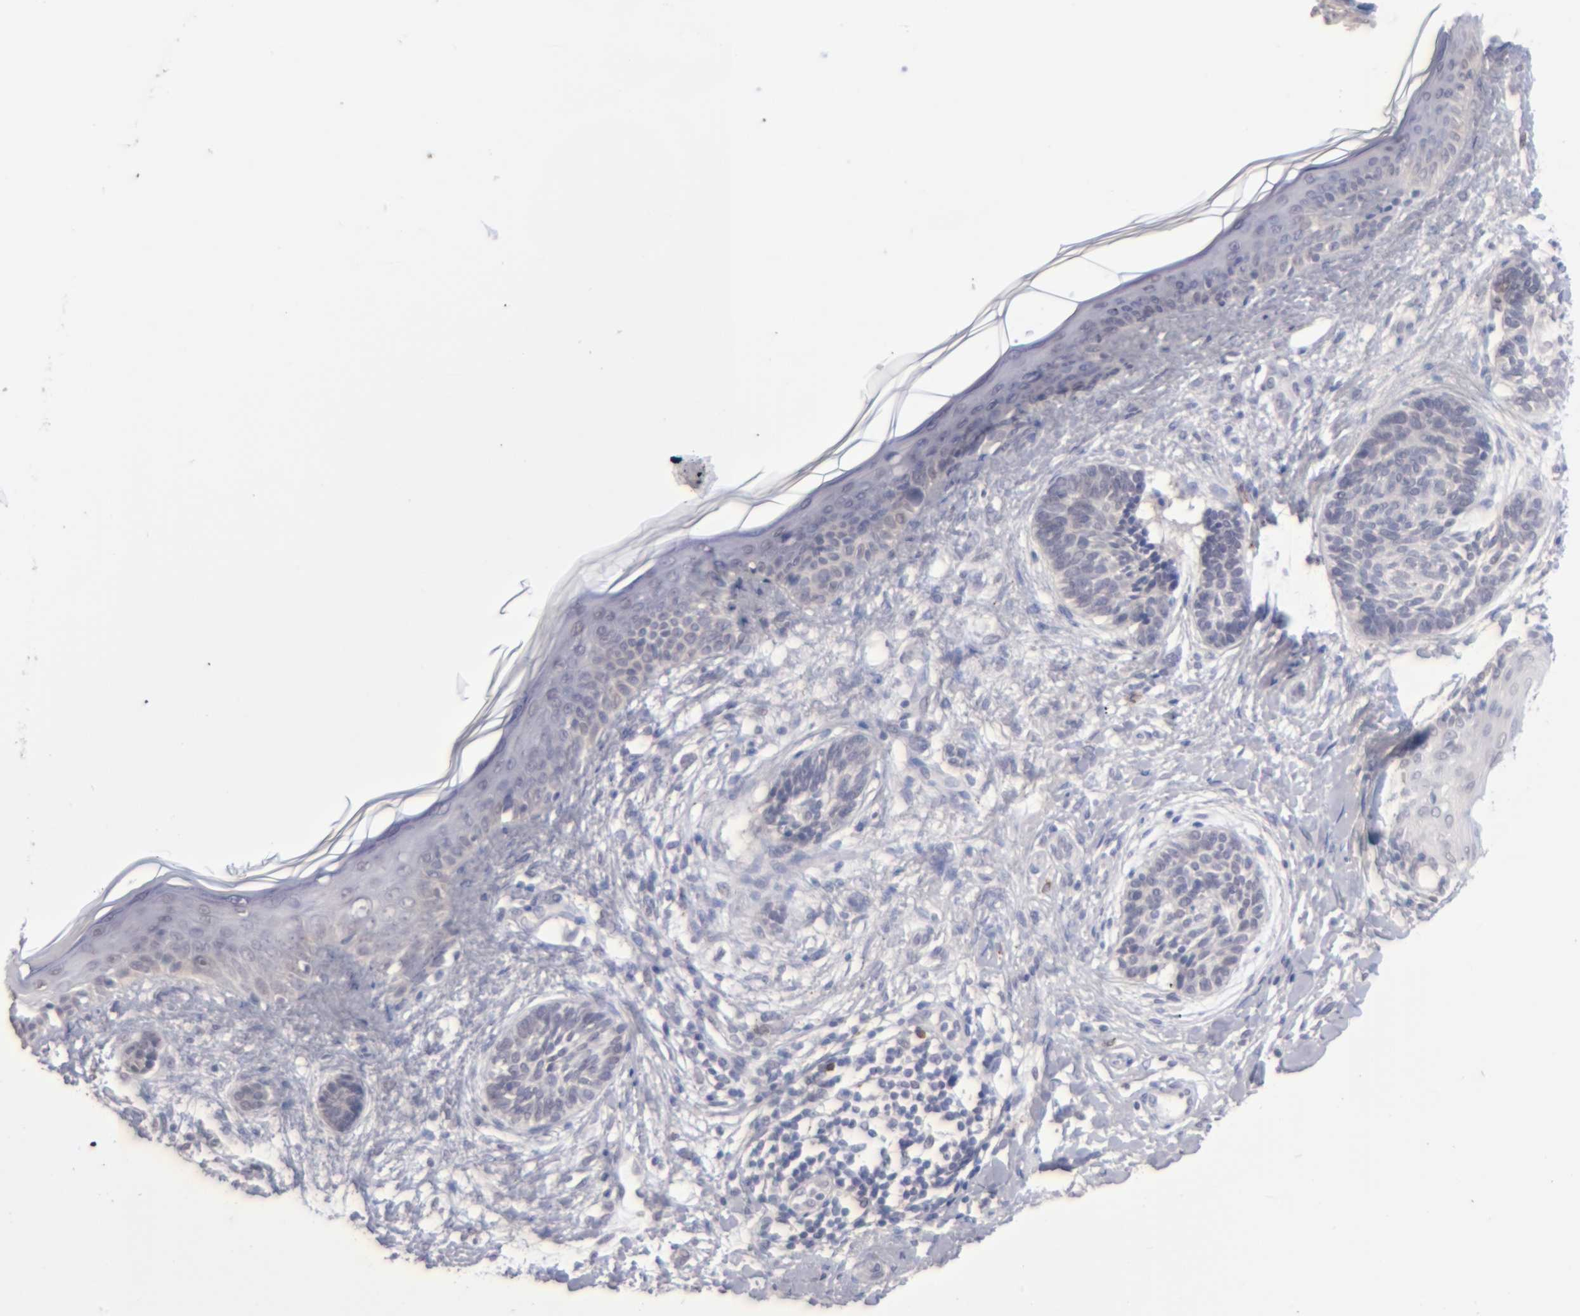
{"staining": {"intensity": "negative", "quantity": "none", "location": "none"}, "tissue": "skin cancer", "cell_type": "Tumor cells", "image_type": "cancer", "snomed": [{"axis": "morphology", "description": "Normal tissue, NOS"}, {"axis": "morphology", "description": "Basal cell carcinoma"}, {"axis": "topography", "description": "Skin"}], "caption": "High power microscopy photomicrograph of an immunohistochemistry image of skin basal cell carcinoma, revealing no significant staining in tumor cells.", "gene": "MGAM", "patient": {"sex": "male", "age": 63}}